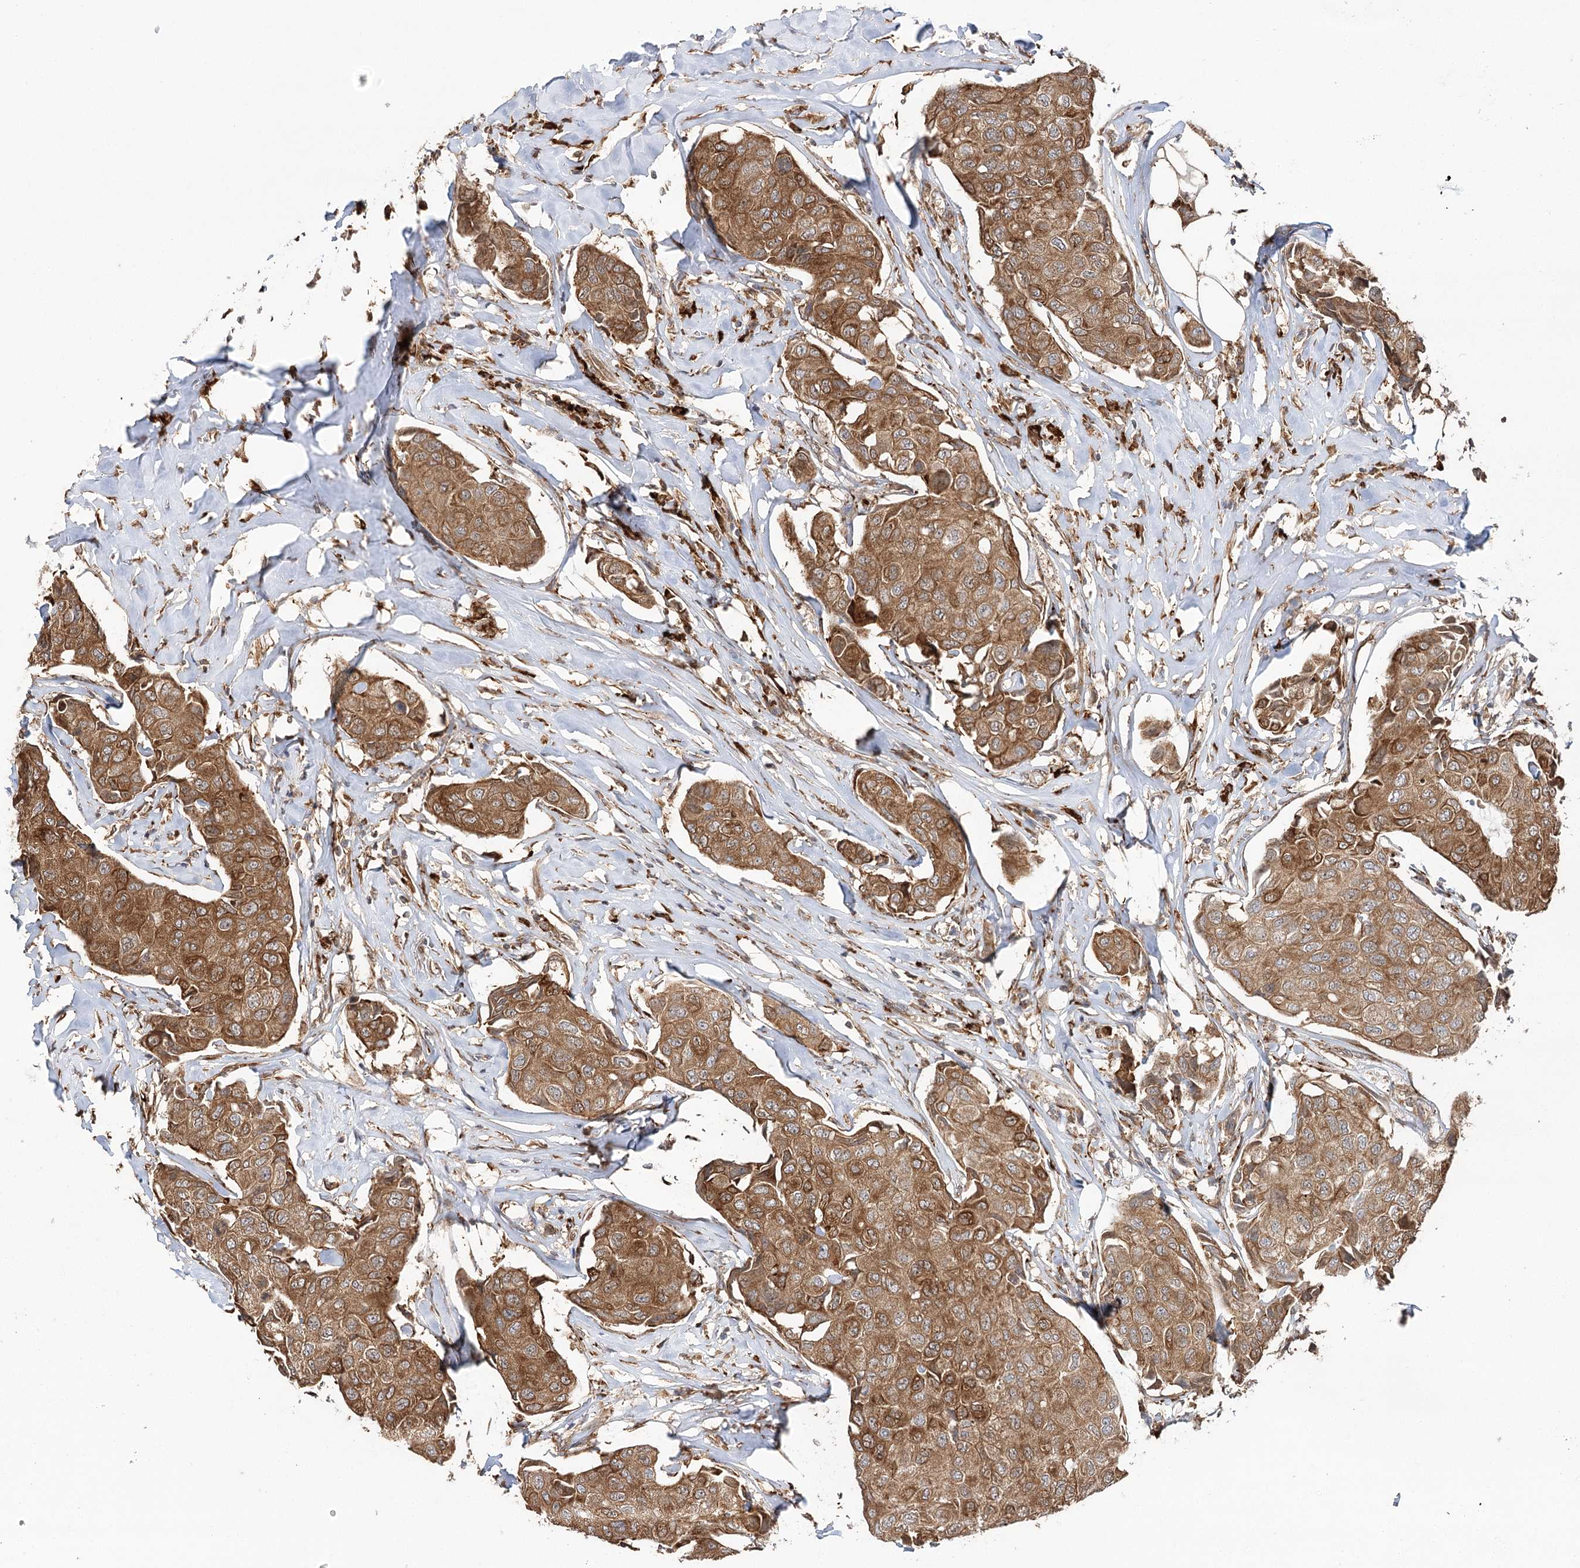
{"staining": {"intensity": "moderate", "quantity": ">75%", "location": "cytoplasmic/membranous"}, "tissue": "breast cancer", "cell_type": "Tumor cells", "image_type": "cancer", "snomed": [{"axis": "morphology", "description": "Duct carcinoma"}, {"axis": "topography", "description": "Breast"}], "caption": "Immunohistochemistry (IHC) photomicrograph of neoplastic tissue: breast cancer (infiltrating ductal carcinoma) stained using immunohistochemistry shows medium levels of moderate protein expression localized specifically in the cytoplasmic/membranous of tumor cells, appearing as a cytoplasmic/membranous brown color.", "gene": "DNAJB14", "patient": {"sex": "female", "age": 80}}